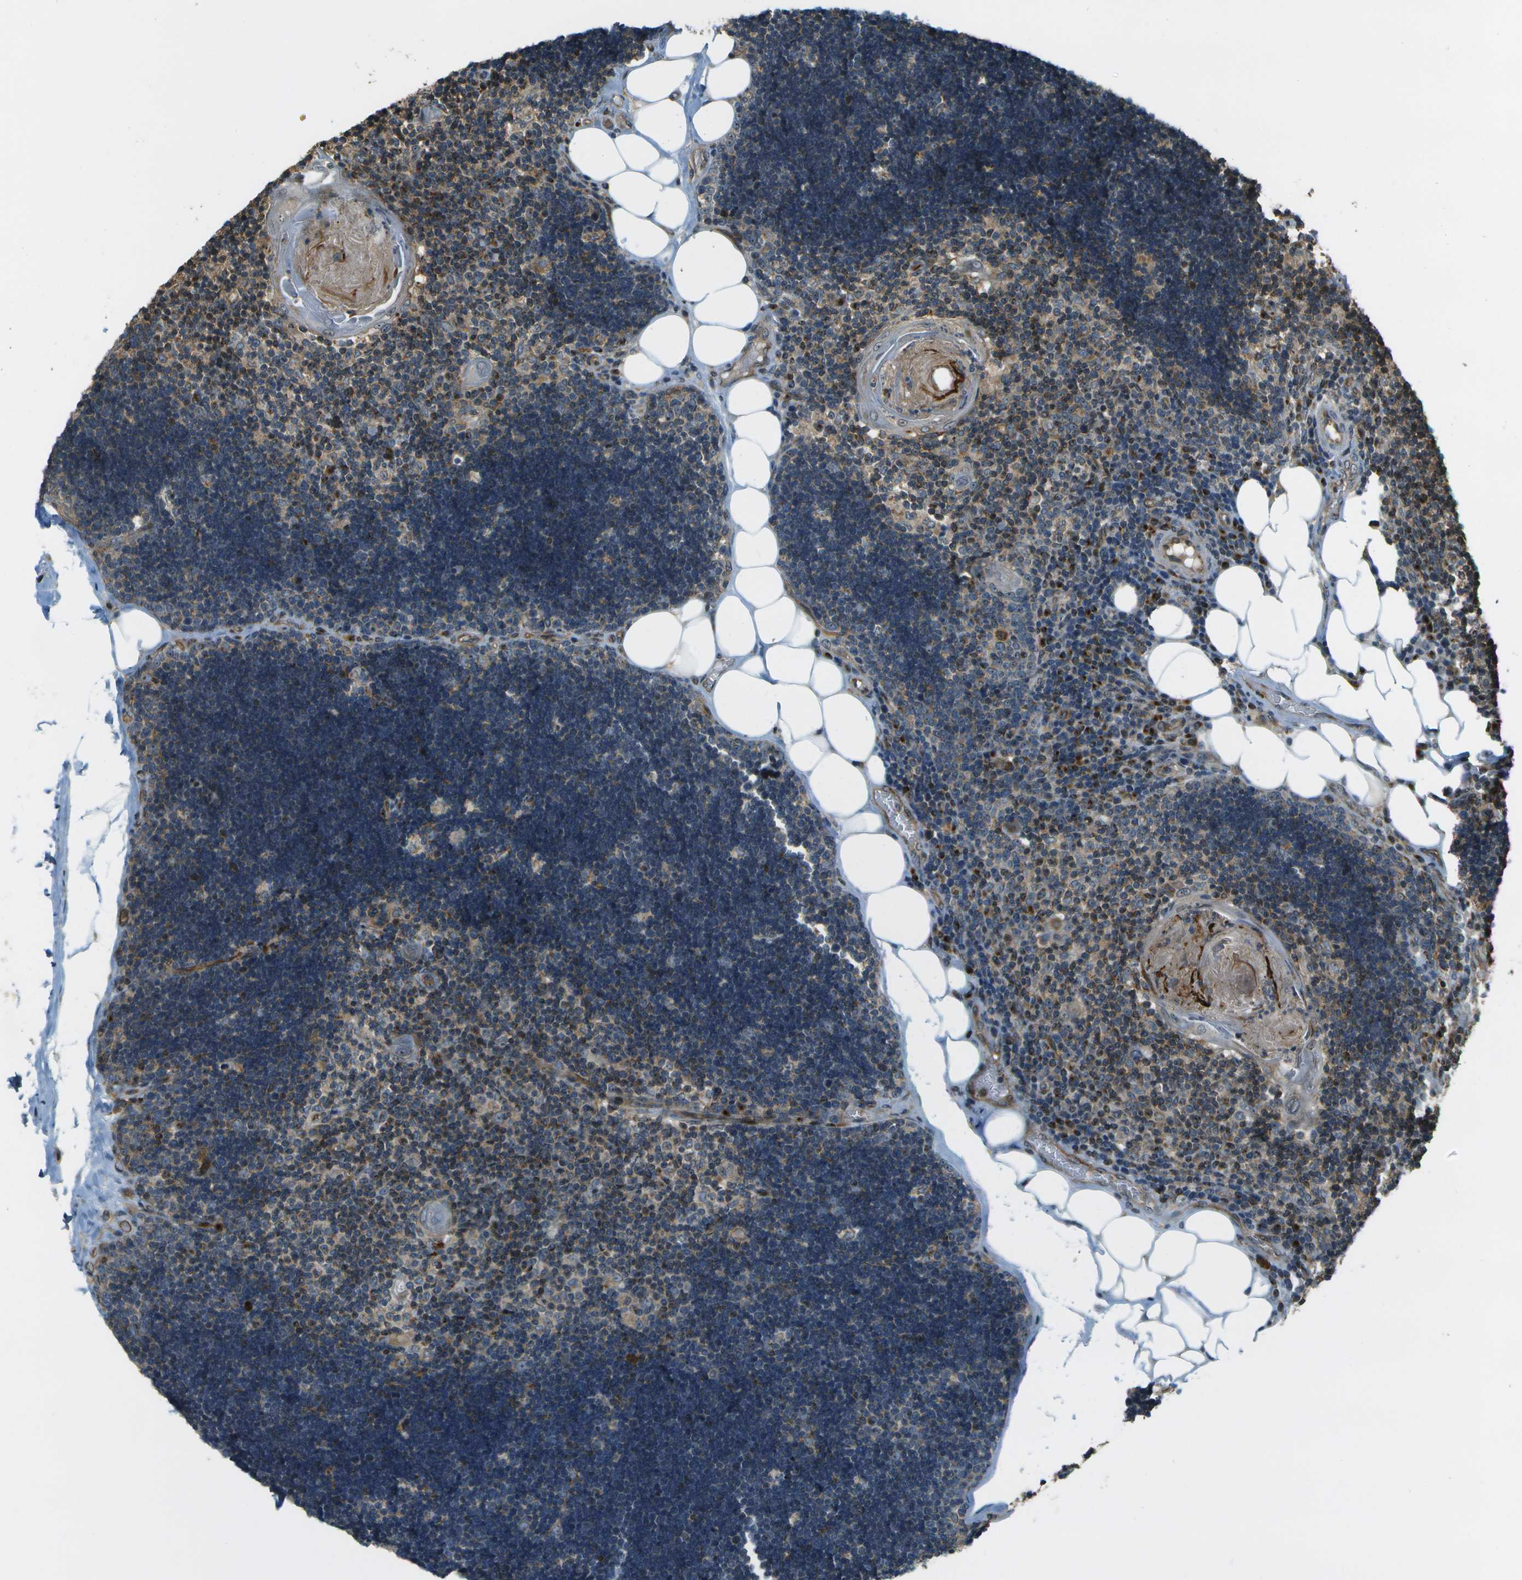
{"staining": {"intensity": "moderate", "quantity": "<25%", "location": "cytoplasmic/membranous,nuclear"}, "tissue": "lymph node", "cell_type": "Germinal center cells", "image_type": "normal", "snomed": [{"axis": "morphology", "description": "Normal tissue, NOS"}, {"axis": "topography", "description": "Lymph node"}], "caption": "Germinal center cells reveal moderate cytoplasmic/membranous,nuclear expression in approximately <25% of cells in unremarkable lymph node. Immunohistochemistry stains the protein of interest in brown and the nuclei are stained blue.", "gene": "LRP12", "patient": {"sex": "male", "age": 33}}